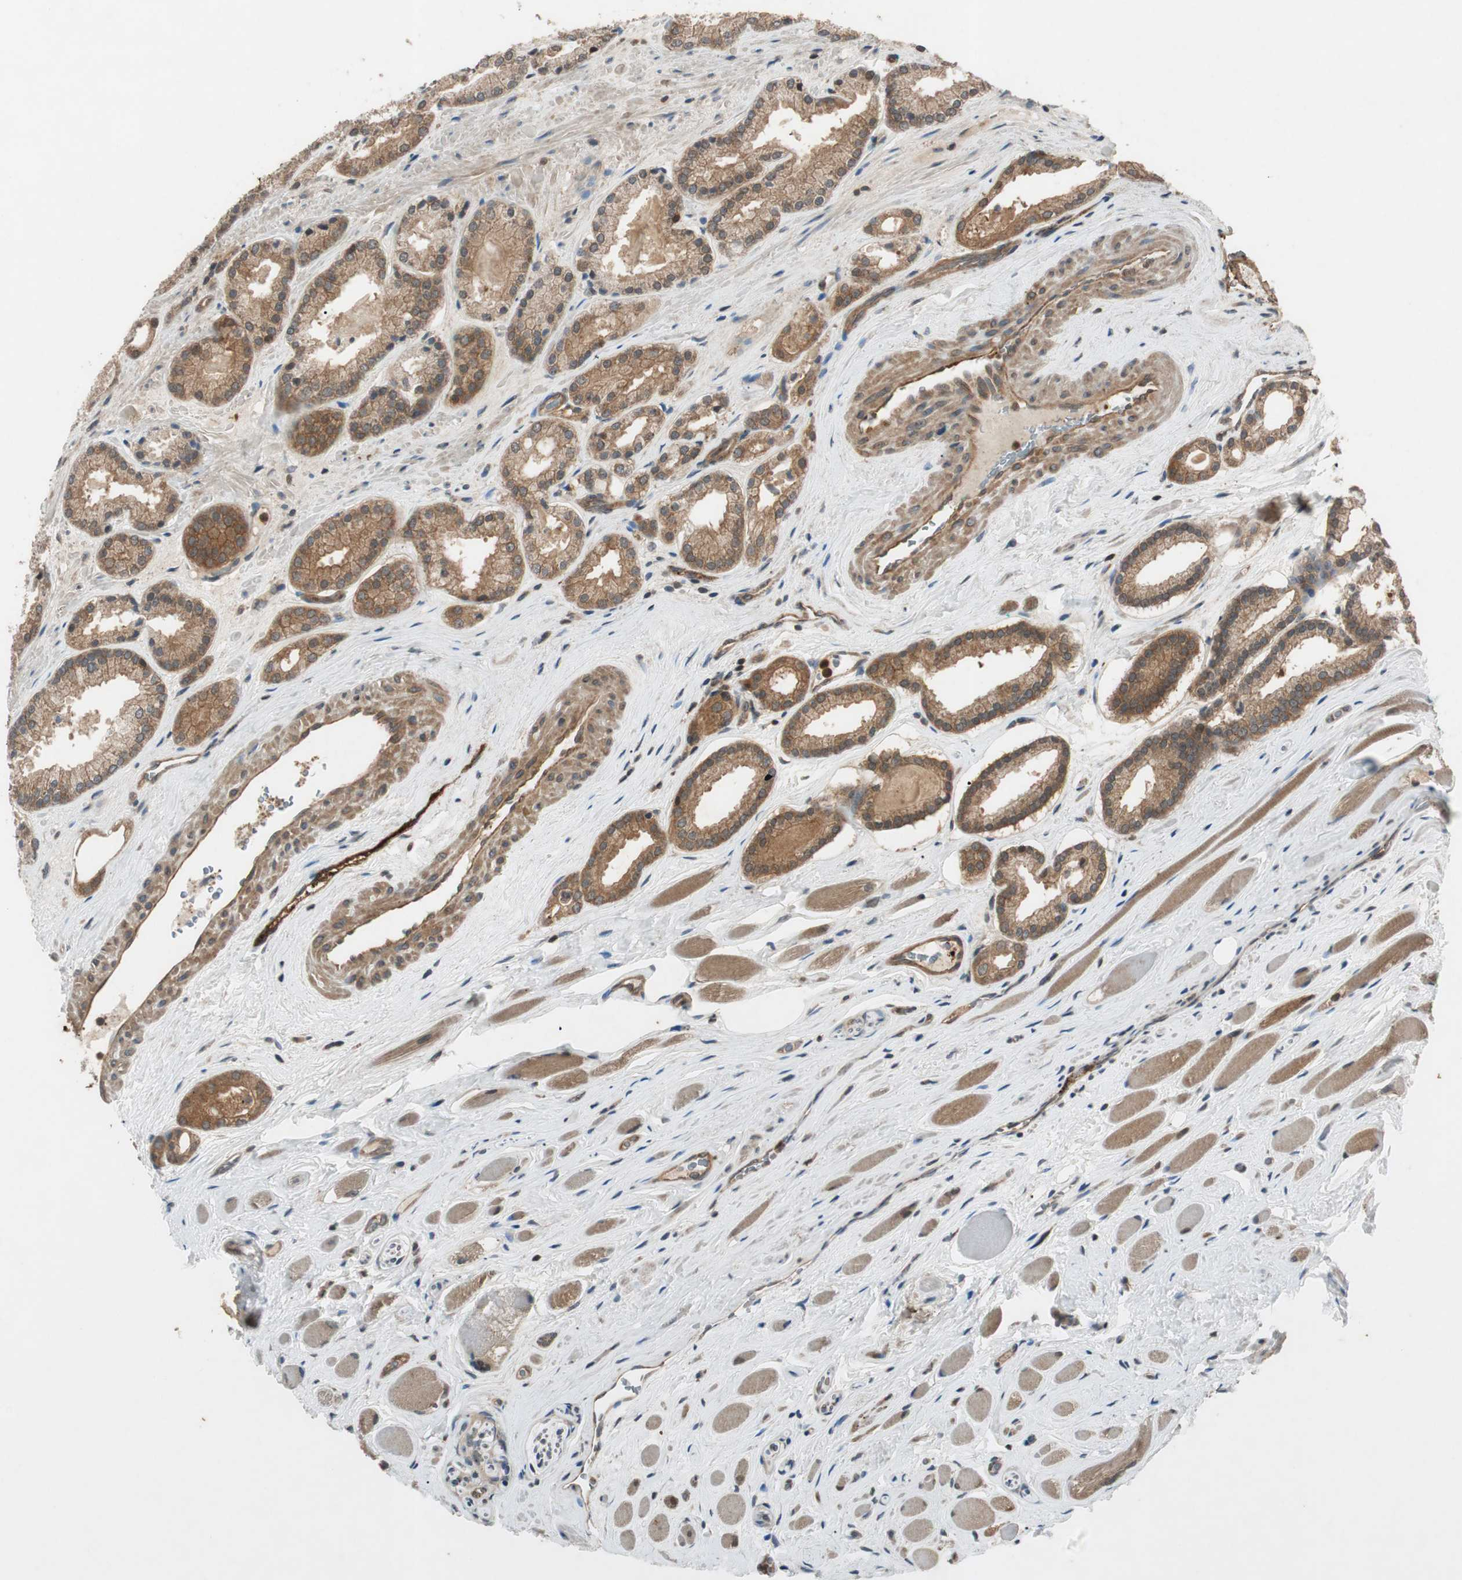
{"staining": {"intensity": "moderate", "quantity": ">75%", "location": "cytoplasmic/membranous"}, "tissue": "prostate cancer", "cell_type": "Tumor cells", "image_type": "cancer", "snomed": [{"axis": "morphology", "description": "Adenocarcinoma, Low grade"}, {"axis": "topography", "description": "Prostate"}], "caption": "Tumor cells exhibit medium levels of moderate cytoplasmic/membranous staining in approximately >75% of cells in human adenocarcinoma (low-grade) (prostate). The staining was performed using DAB (3,3'-diaminobenzidine), with brown indicating positive protein expression. Nuclei are stained blue with hematoxylin.", "gene": "EPHA8", "patient": {"sex": "male", "age": 59}}